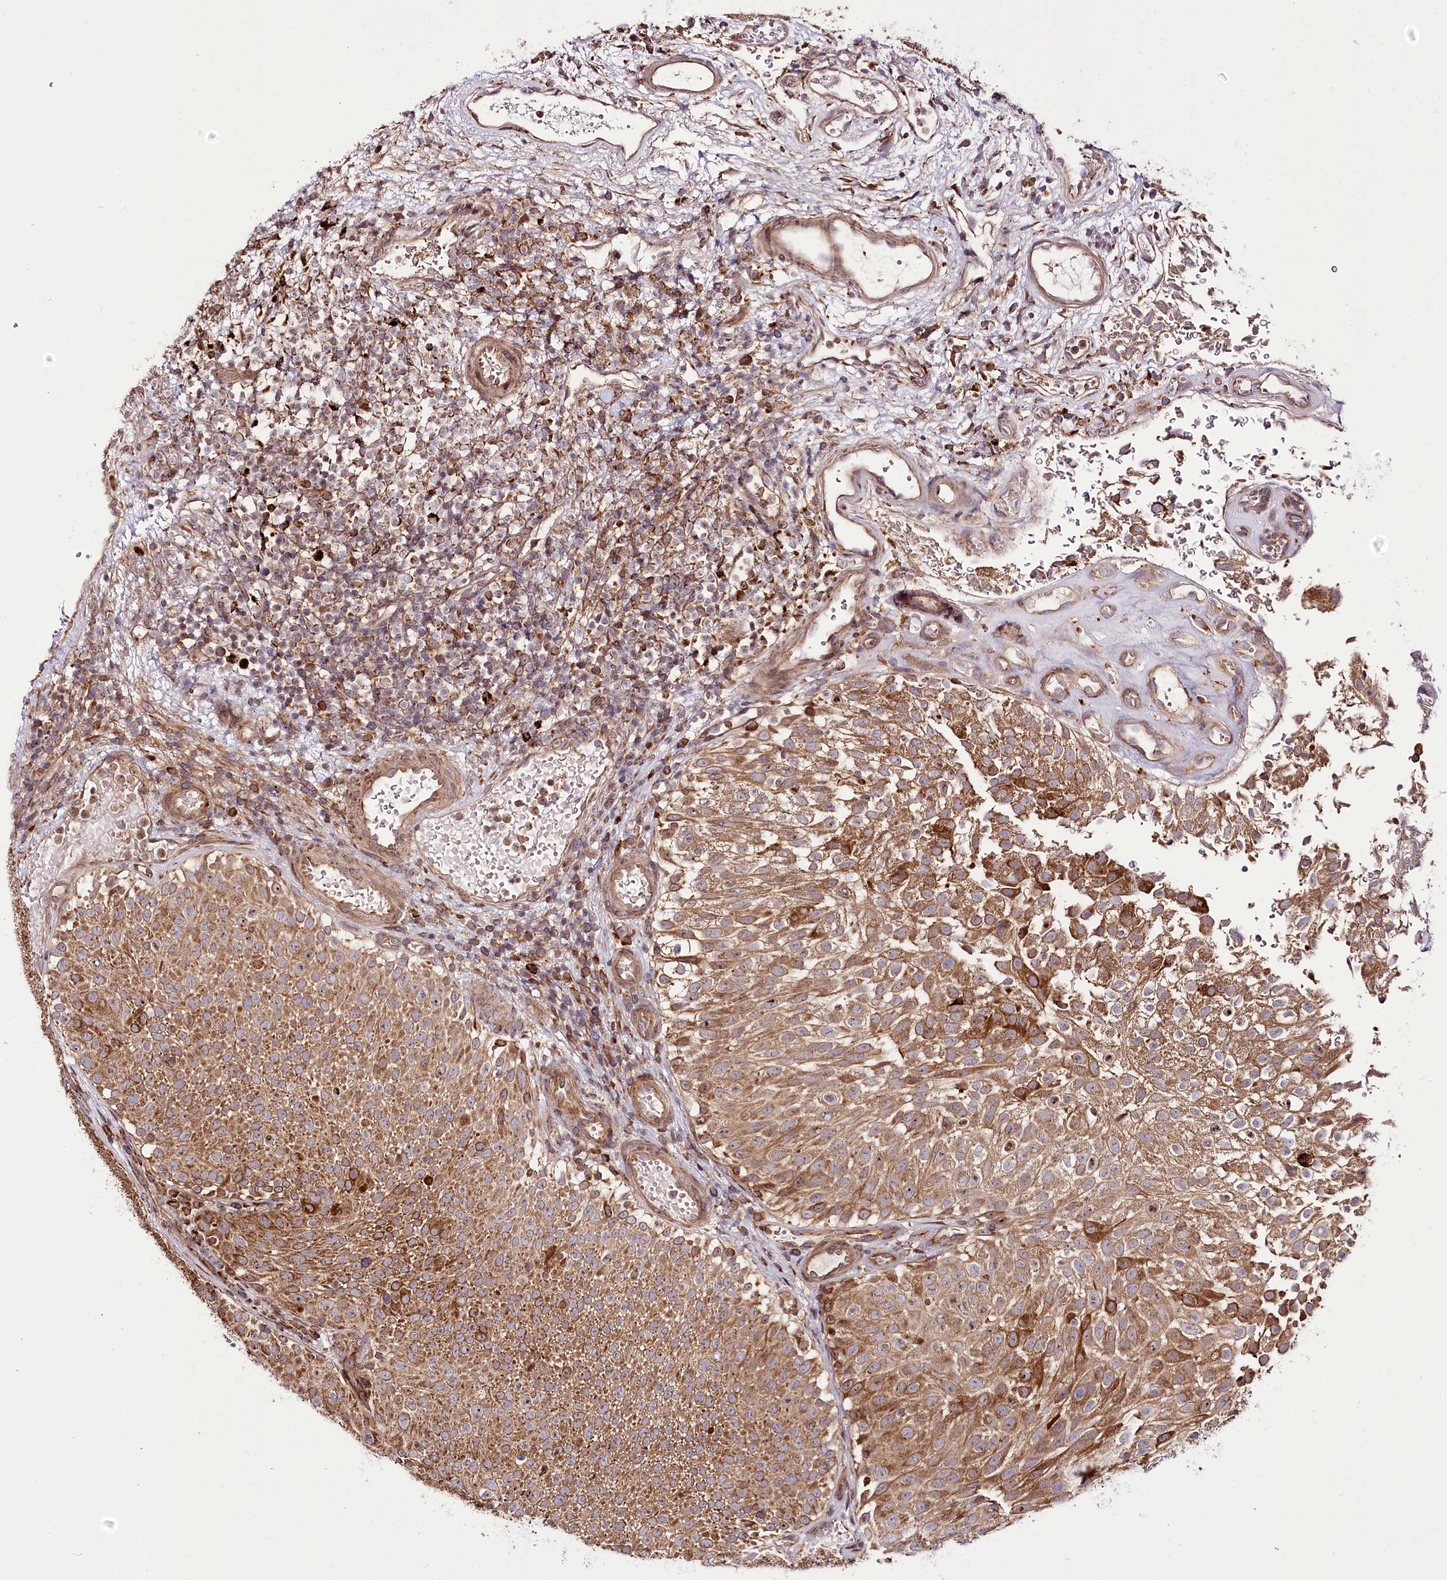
{"staining": {"intensity": "strong", "quantity": ">75%", "location": "cytoplasmic/membranous"}, "tissue": "urothelial cancer", "cell_type": "Tumor cells", "image_type": "cancer", "snomed": [{"axis": "morphology", "description": "Urothelial carcinoma, Low grade"}, {"axis": "topography", "description": "Urinary bladder"}], "caption": "High-magnification brightfield microscopy of urothelial cancer stained with DAB (3,3'-diaminobenzidine) (brown) and counterstained with hematoxylin (blue). tumor cells exhibit strong cytoplasmic/membranous expression is identified in approximately>75% of cells.", "gene": "RAB7A", "patient": {"sex": "male", "age": 78}}